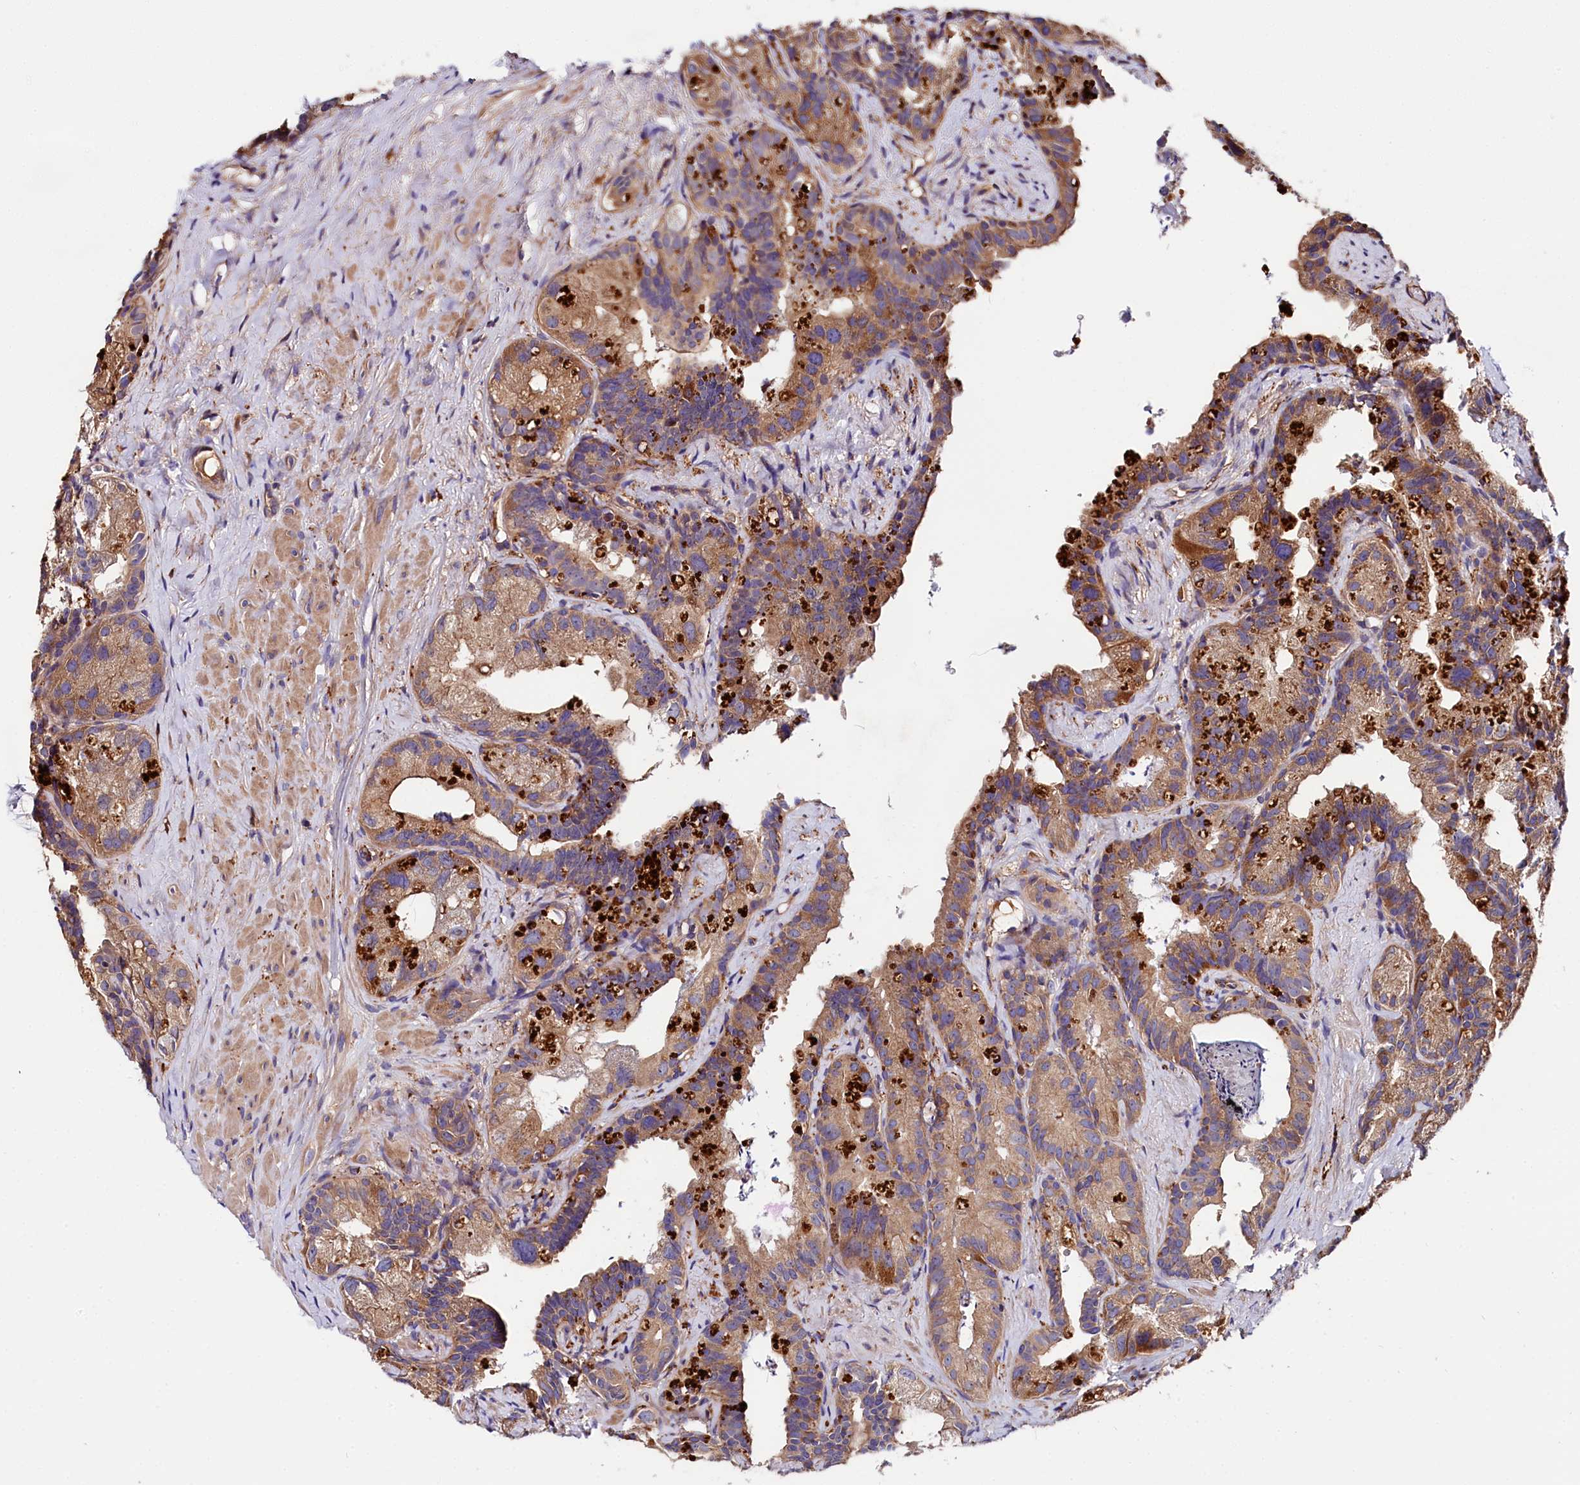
{"staining": {"intensity": "moderate", "quantity": ">75%", "location": "cytoplasmic/membranous"}, "tissue": "prostate cancer", "cell_type": "Tumor cells", "image_type": "cancer", "snomed": [{"axis": "morphology", "description": "Normal tissue, NOS"}, {"axis": "morphology", "description": "Adenocarcinoma, Low grade"}, {"axis": "topography", "description": "Prostate"}], "caption": "Protein staining displays moderate cytoplasmic/membranous staining in about >75% of tumor cells in prostate cancer (adenocarcinoma (low-grade)).", "gene": "SPG11", "patient": {"sex": "male", "age": 72}}